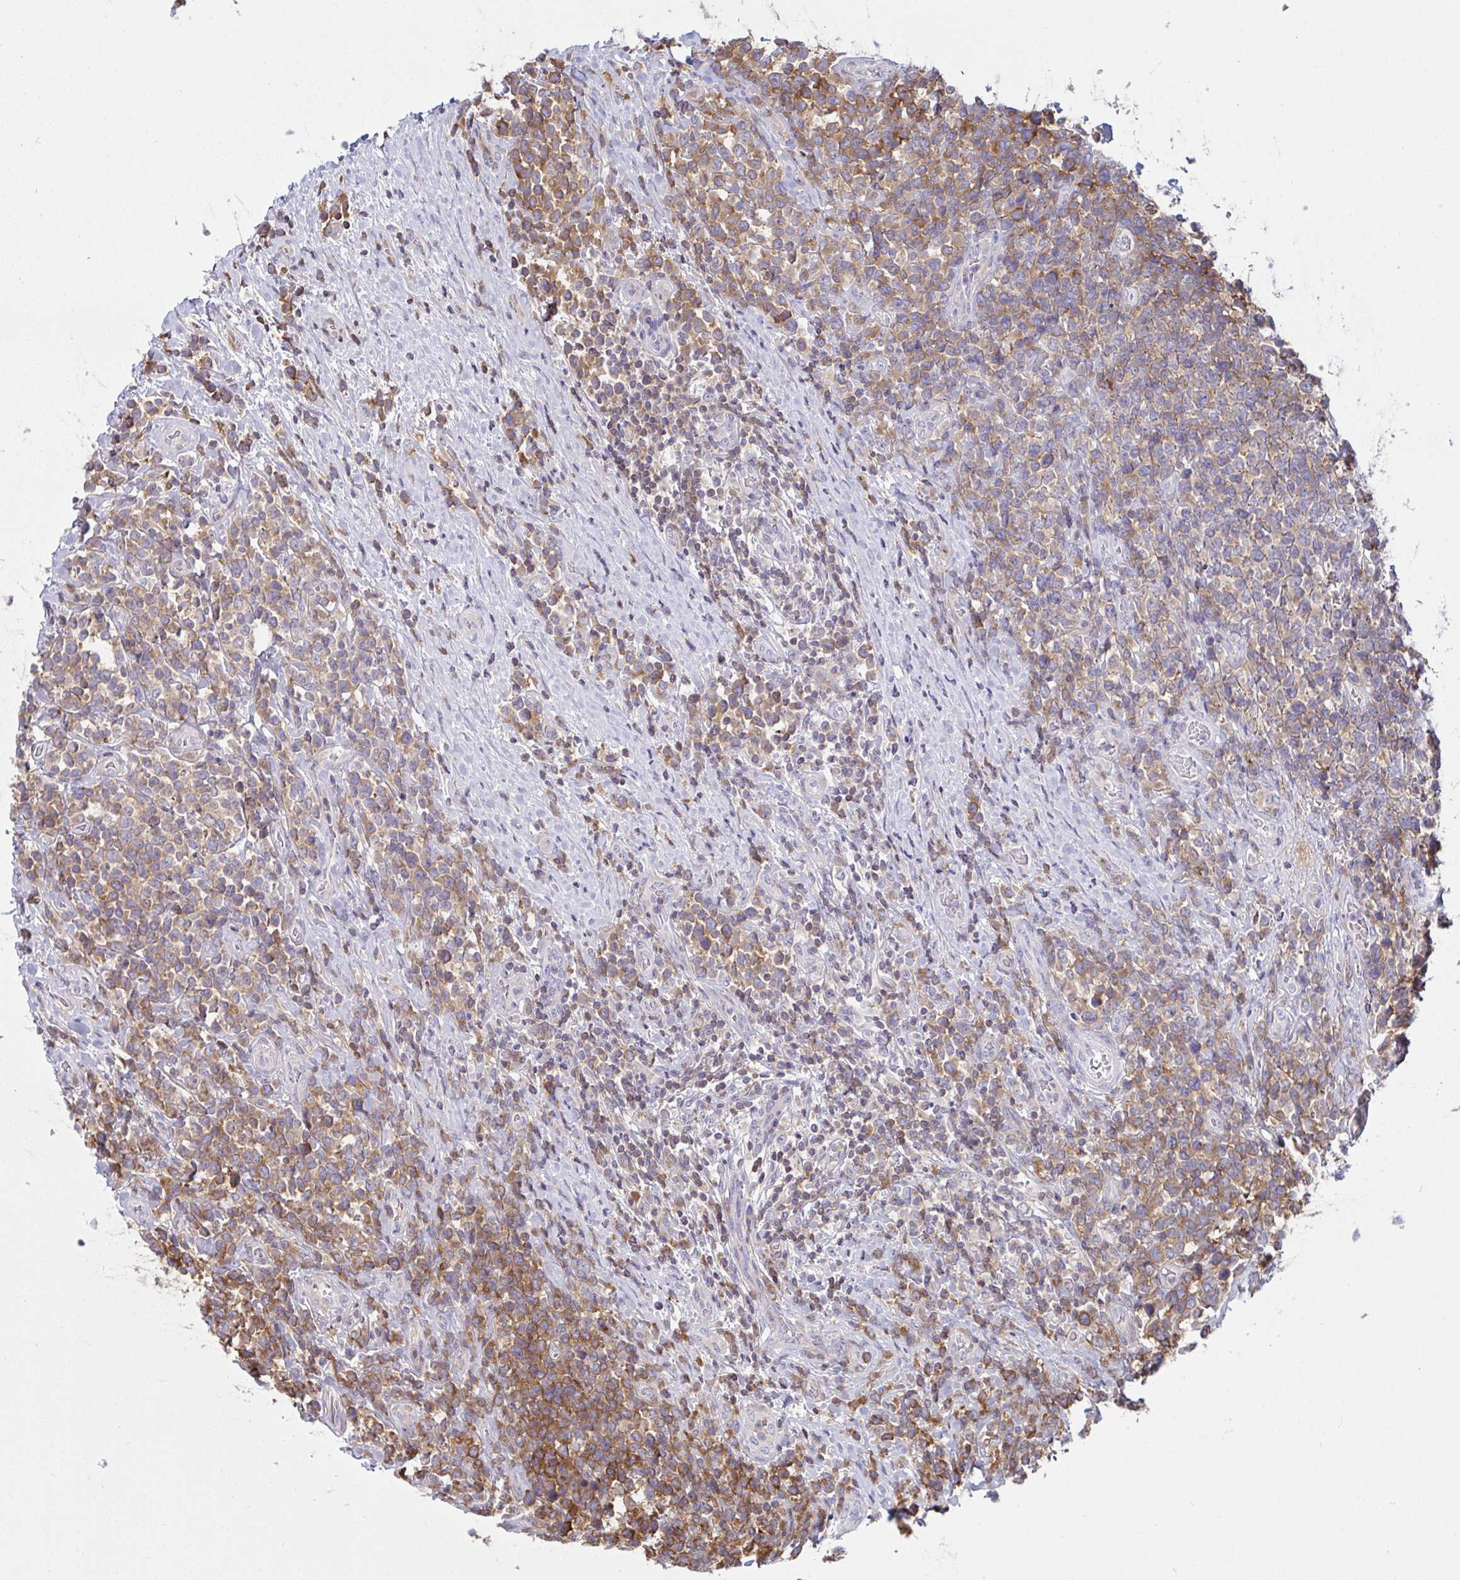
{"staining": {"intensity": "moderate", "quantity": ">75%", "location": "cytoplasmic/membranous"}, "tissue": "lymphoma", "cell_type": "Tumor cells", "image_type": "cancer", "snomed": [{"axis": "morphology", "description": "Malignant lymphoma, non-Hodgkin's type, High grade"}, {"axis": "topography", "description": "Soft tissue"}], "caption": "A brown stain shows moderate cytoplasmic/membranous expression of a protein in high-grade malignant lymphoma, non-Hodgkin's type tumor cells. Immunohistochemistry stains the protein in brown and the nuclei are stained blue.", "gene": "TSC22D3", "patient": {"sex": "female", "age": 56}}